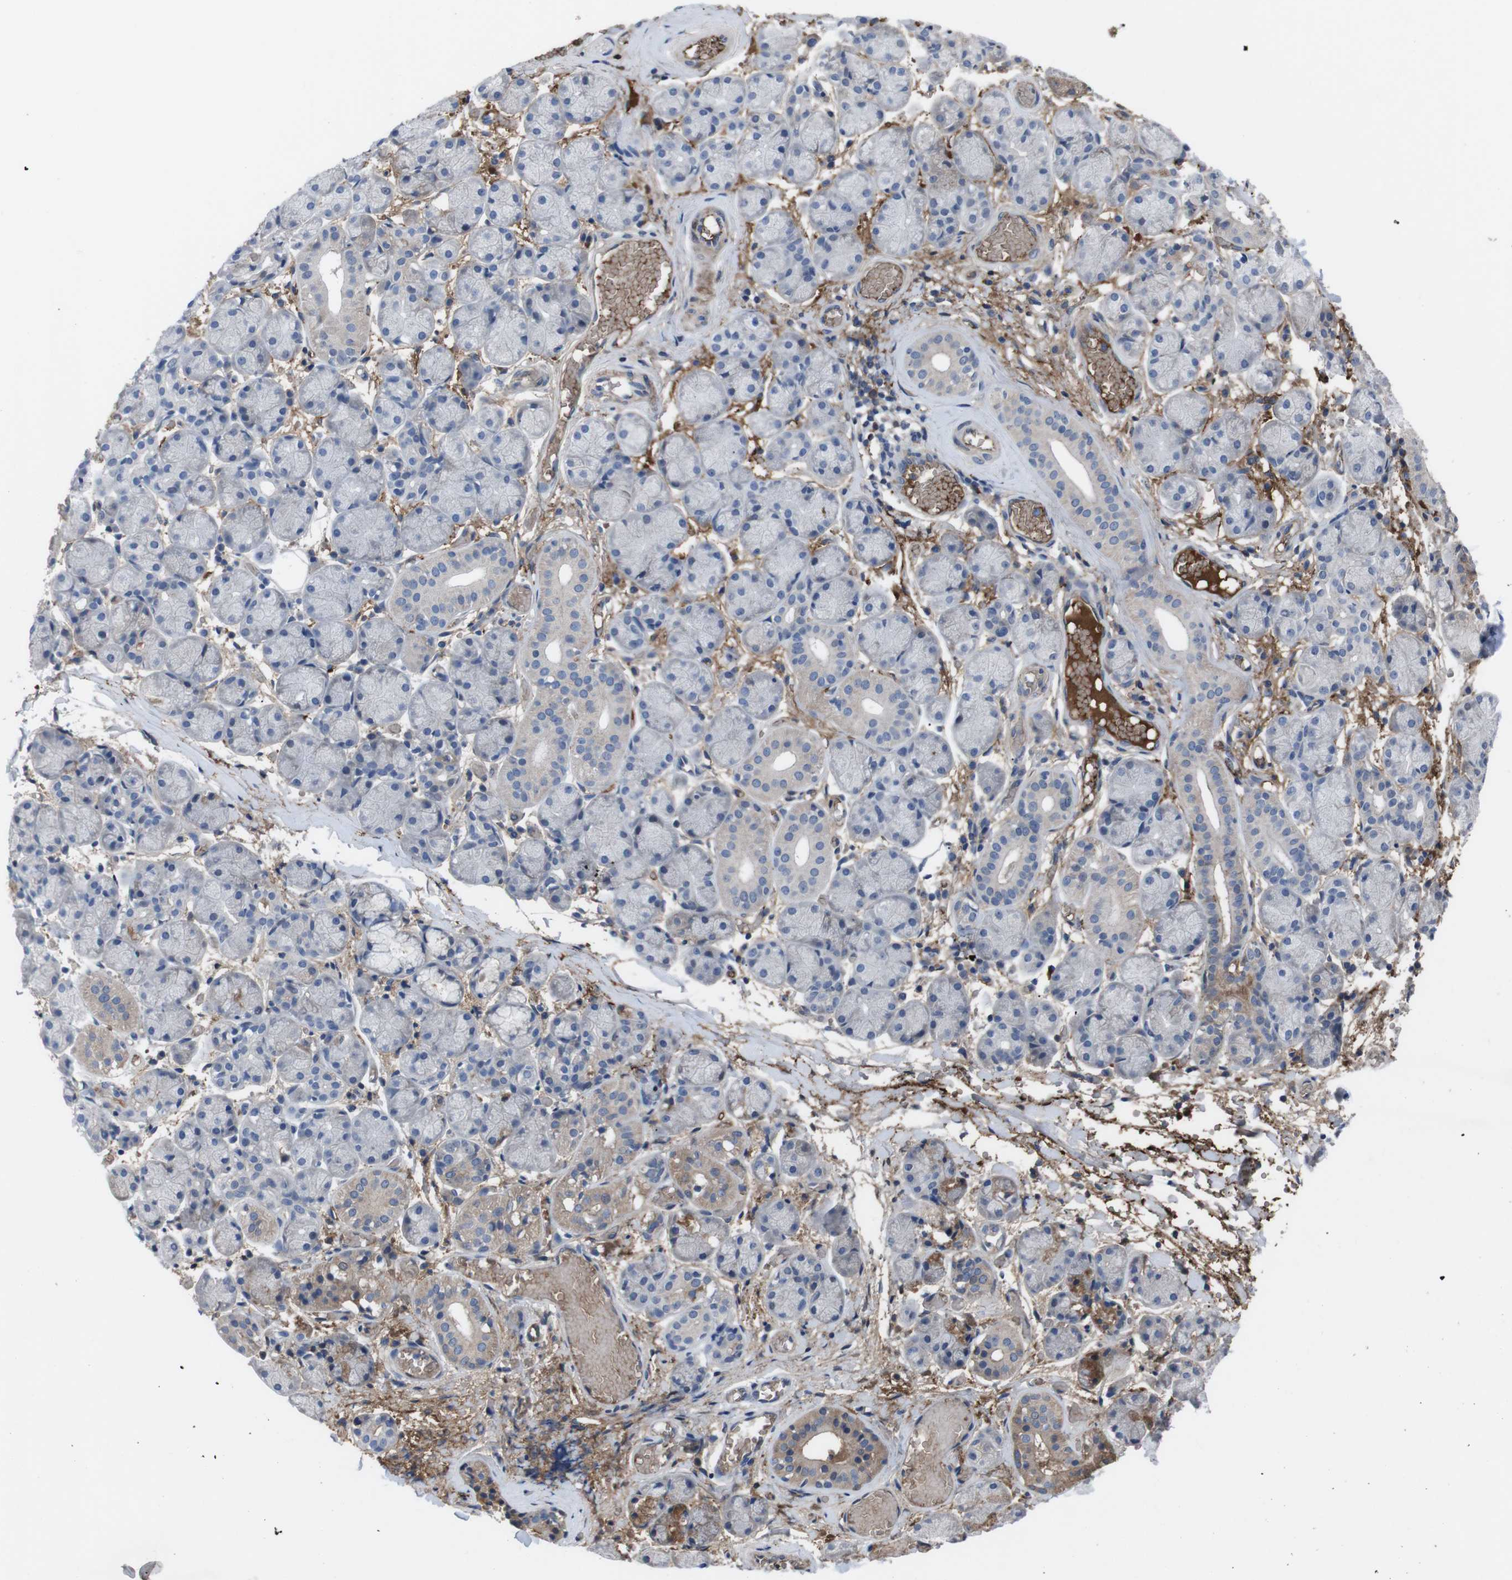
{"staining": {"intensity": "weak", "quantity": "<25%", "location": "cytoplasmic/membranous"}, "tissue": "salivary gland", "cell_type": "Glandular cells", "image_type": "normal", "snomed": [{"axis": "morphology", "description": "Normal tissue, NOS"}, {"axis": "topography", "description": "Salivary gland"}], "caption": "IHC of normal human salivary gland displays no staining in glandular cells.", "gene": "SPTB", "patient": {"sex": "female", "age": 24}}